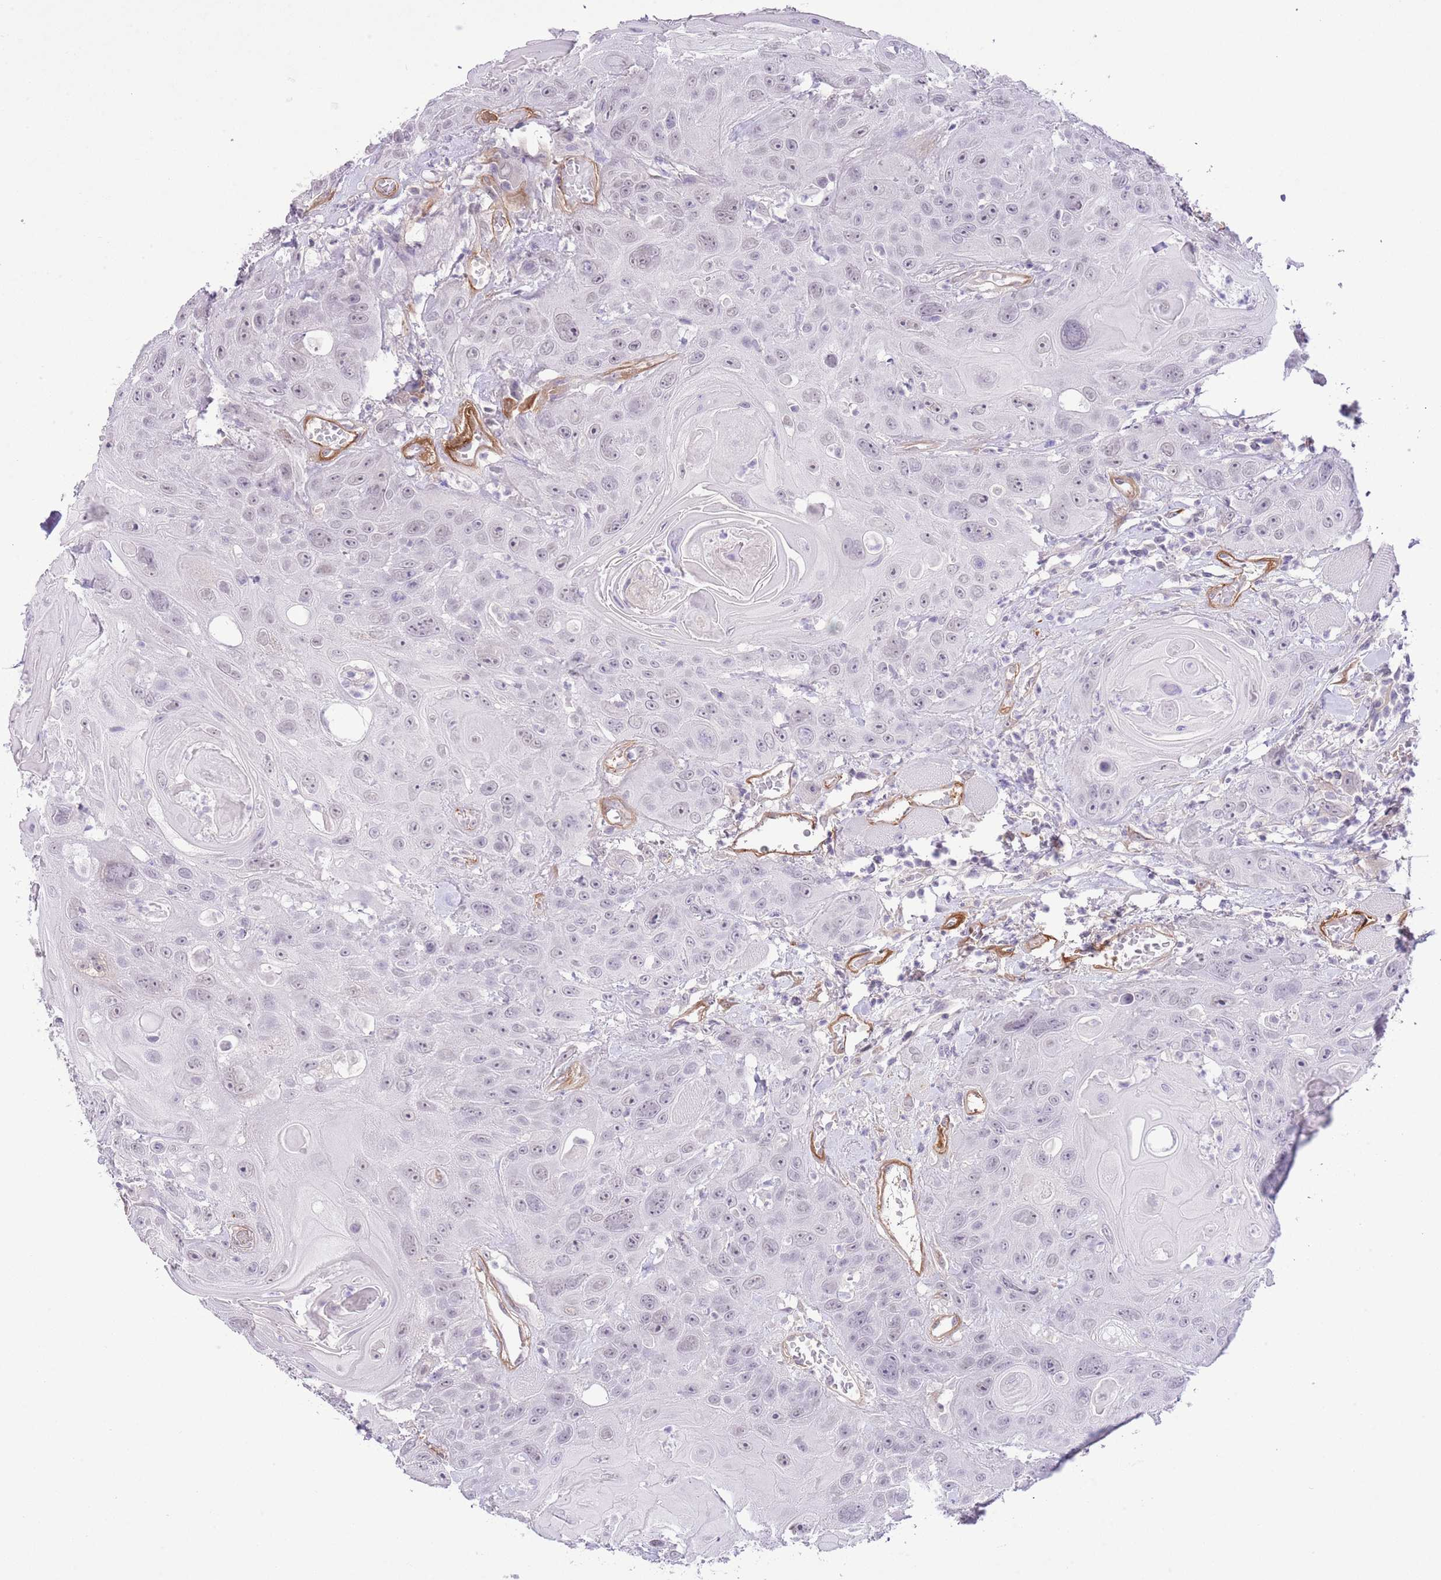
{"staining": {"intensity": "negative", "quantity": "none", "location": "none"}, "tissue": "head and neck cancer", "cell_type": "Tumor cells", "image_type": "cancer", "snomed": [{"axis": "morphology", "description": "Squamous cell carcinoma, NOS"}, {"axis": "topography", "description": "Head-Neck"}], "caption": "This is a micrograph of IHC staining of head and neck squamous cell carcinoma, which shows no positivity in tumor cells.", "gene": "MIDN", "patient": {"sex": "female", "age": 59}}